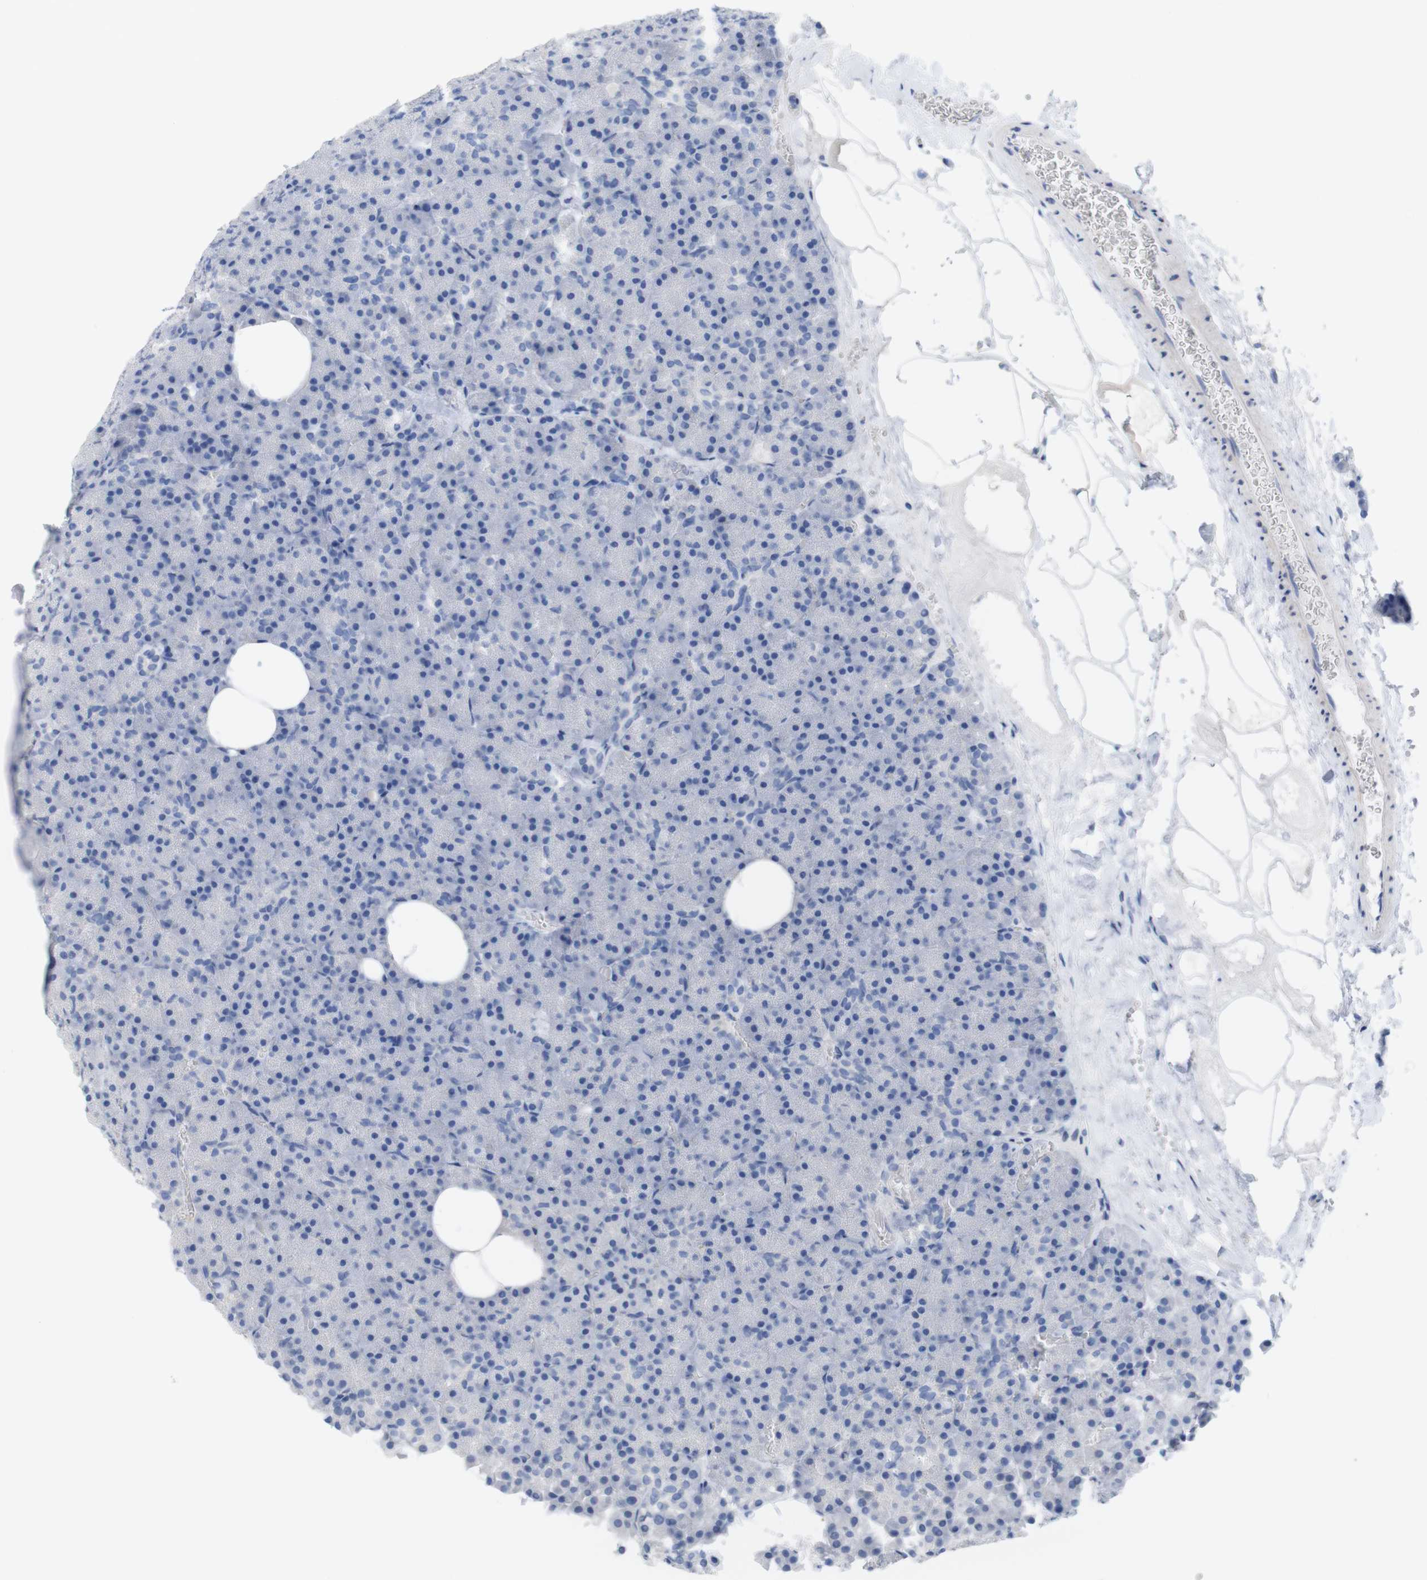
{"staining": {"intensity": "negative", "quantity": "none", "location": "none"}, "tissue": "pancreas", "cell_type": "Exocrine glandular cells", "image_type": "normal", "snomed": [{"axis": "morphology", "description": "Normal tissue, NOS"}, {"axis": "topography", "description": "Pancreas"}], "caption": "An immunohistochemistry (IHC) histopathology image of unremarkable pancreas is shown. There is no staining in exocrine glandular cells of pancreas. (DAB immunohistochemistry (IHC) visualized using brightfield microscopy, high magnification).", "gene": "PNMA1", "patient": {"sex": "female", "age": 35}}